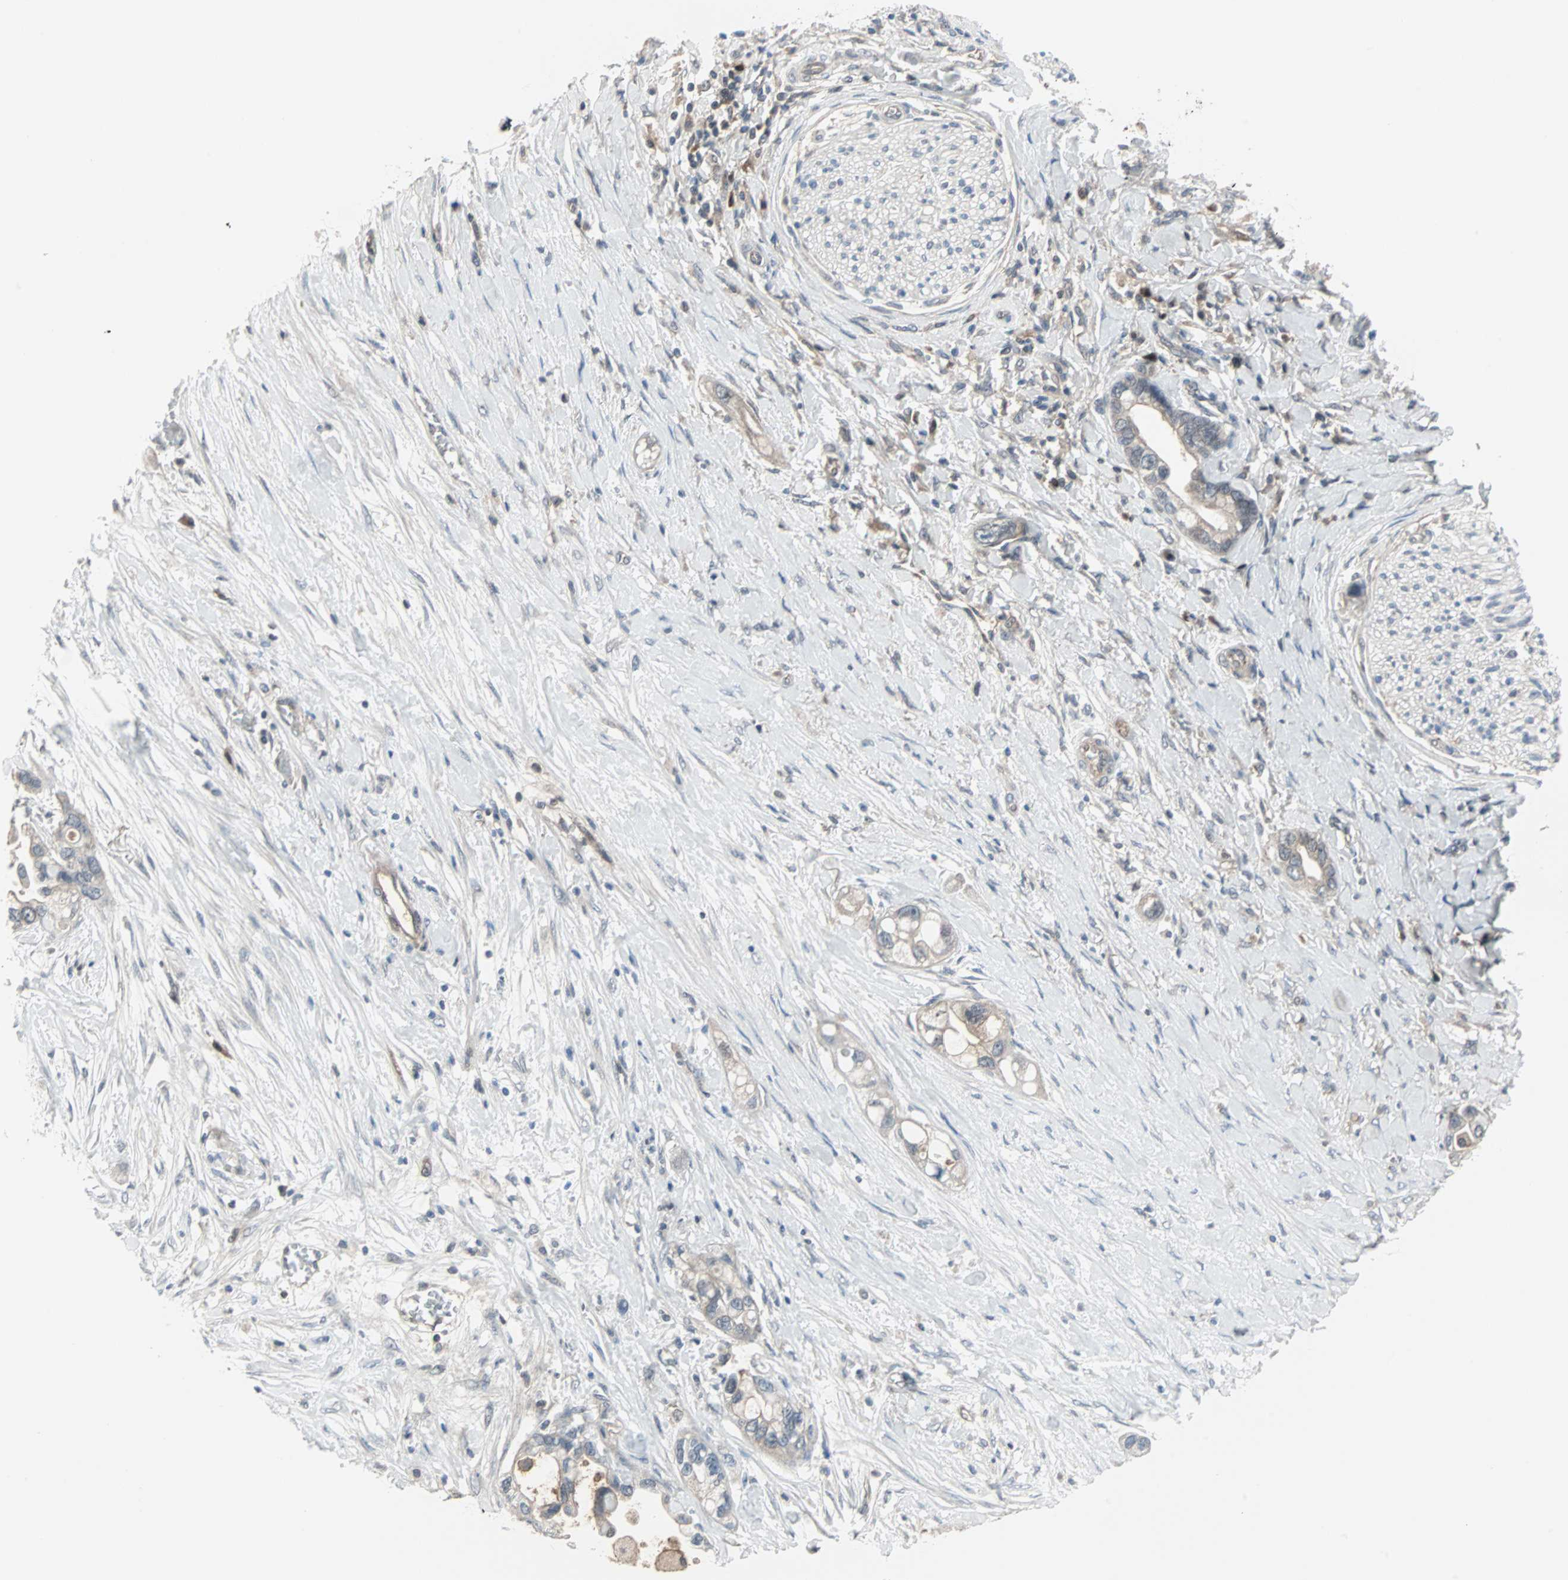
{"staining": {"intensity": "weak", "quantity": ">75%", "location": "cytoplasmic/membranous"}, "tissue": "pancreatic cancer", "cell_type": "Tumor cells", "image_type": "cancer", "snomed": [{"axis": "morphology", "description": "Adenocarcinoma, NOS"}, {"axis": "topography", "description": "Pancreas"}], "caption": "The immunohistochemical stain shows weak cytoplasmic/membranous staining in tumor cells of pancreatic cancer (adenocarcinoma) tissue.", "gene": "CASP3", "patient": {"sex": "female", "age": 77}}